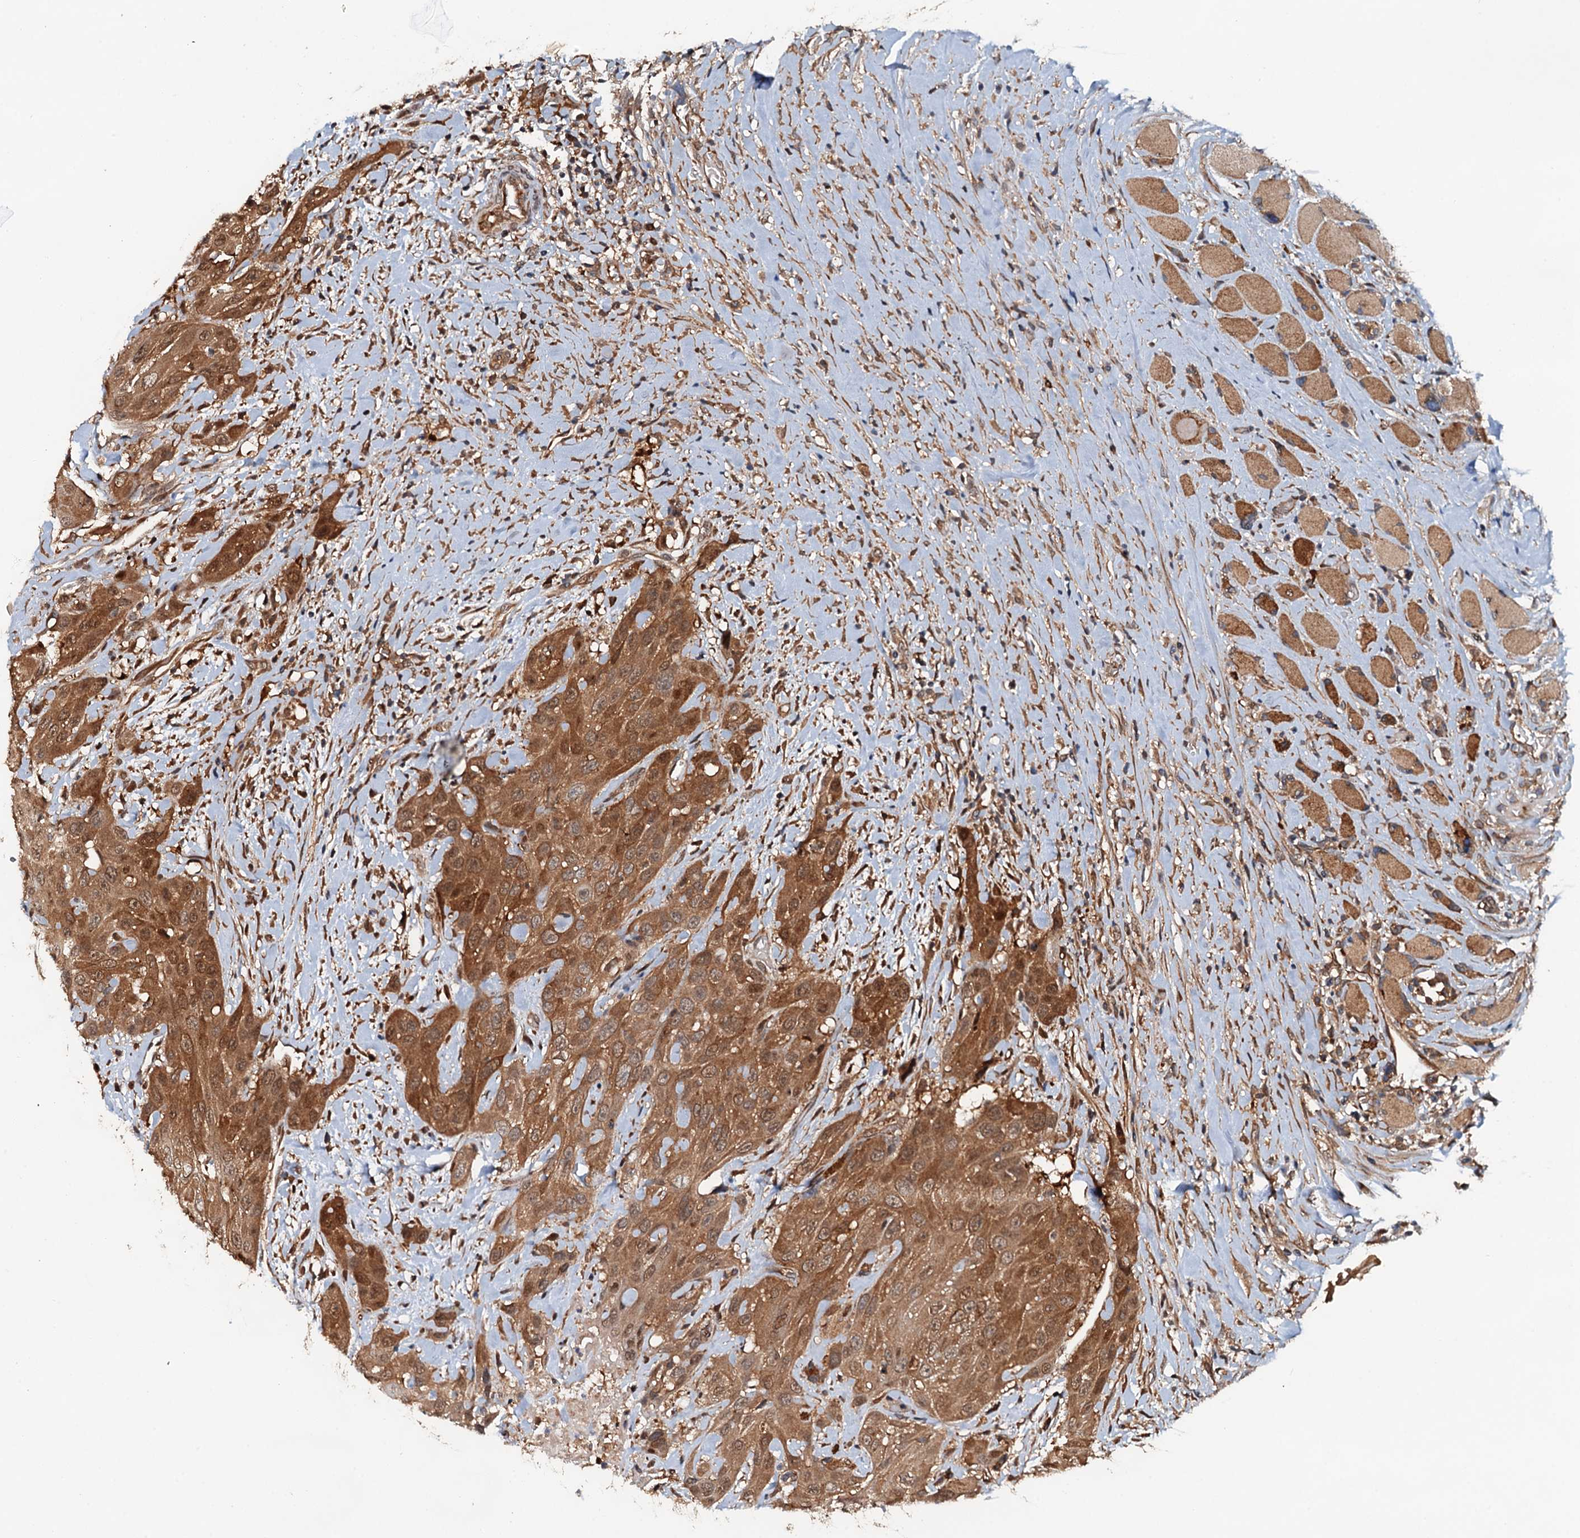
{"staining": {"intensity": "moderate", "quantity": ">75%", "location": "cytoplasmic/membranous,nuclear"}, "tissue": "head and neck cancer", "cell_type": "Tumor cells", "image_type": "cancer", "snomed": [{"axis": "morphology", "description": "Squamous cell carcinoma, NOS"}, {"axis": "topography", "description": "Head-Neck"}], "caption": "The histopathology image reveals a brown stain indicating the presence of a protein in the cytoplasmic/membranous and nuclear of tumor cells in head and neck squamous cell carcinoma.", "gene": "AAGAB", "patient": {"sex": "male", "age": 81}}